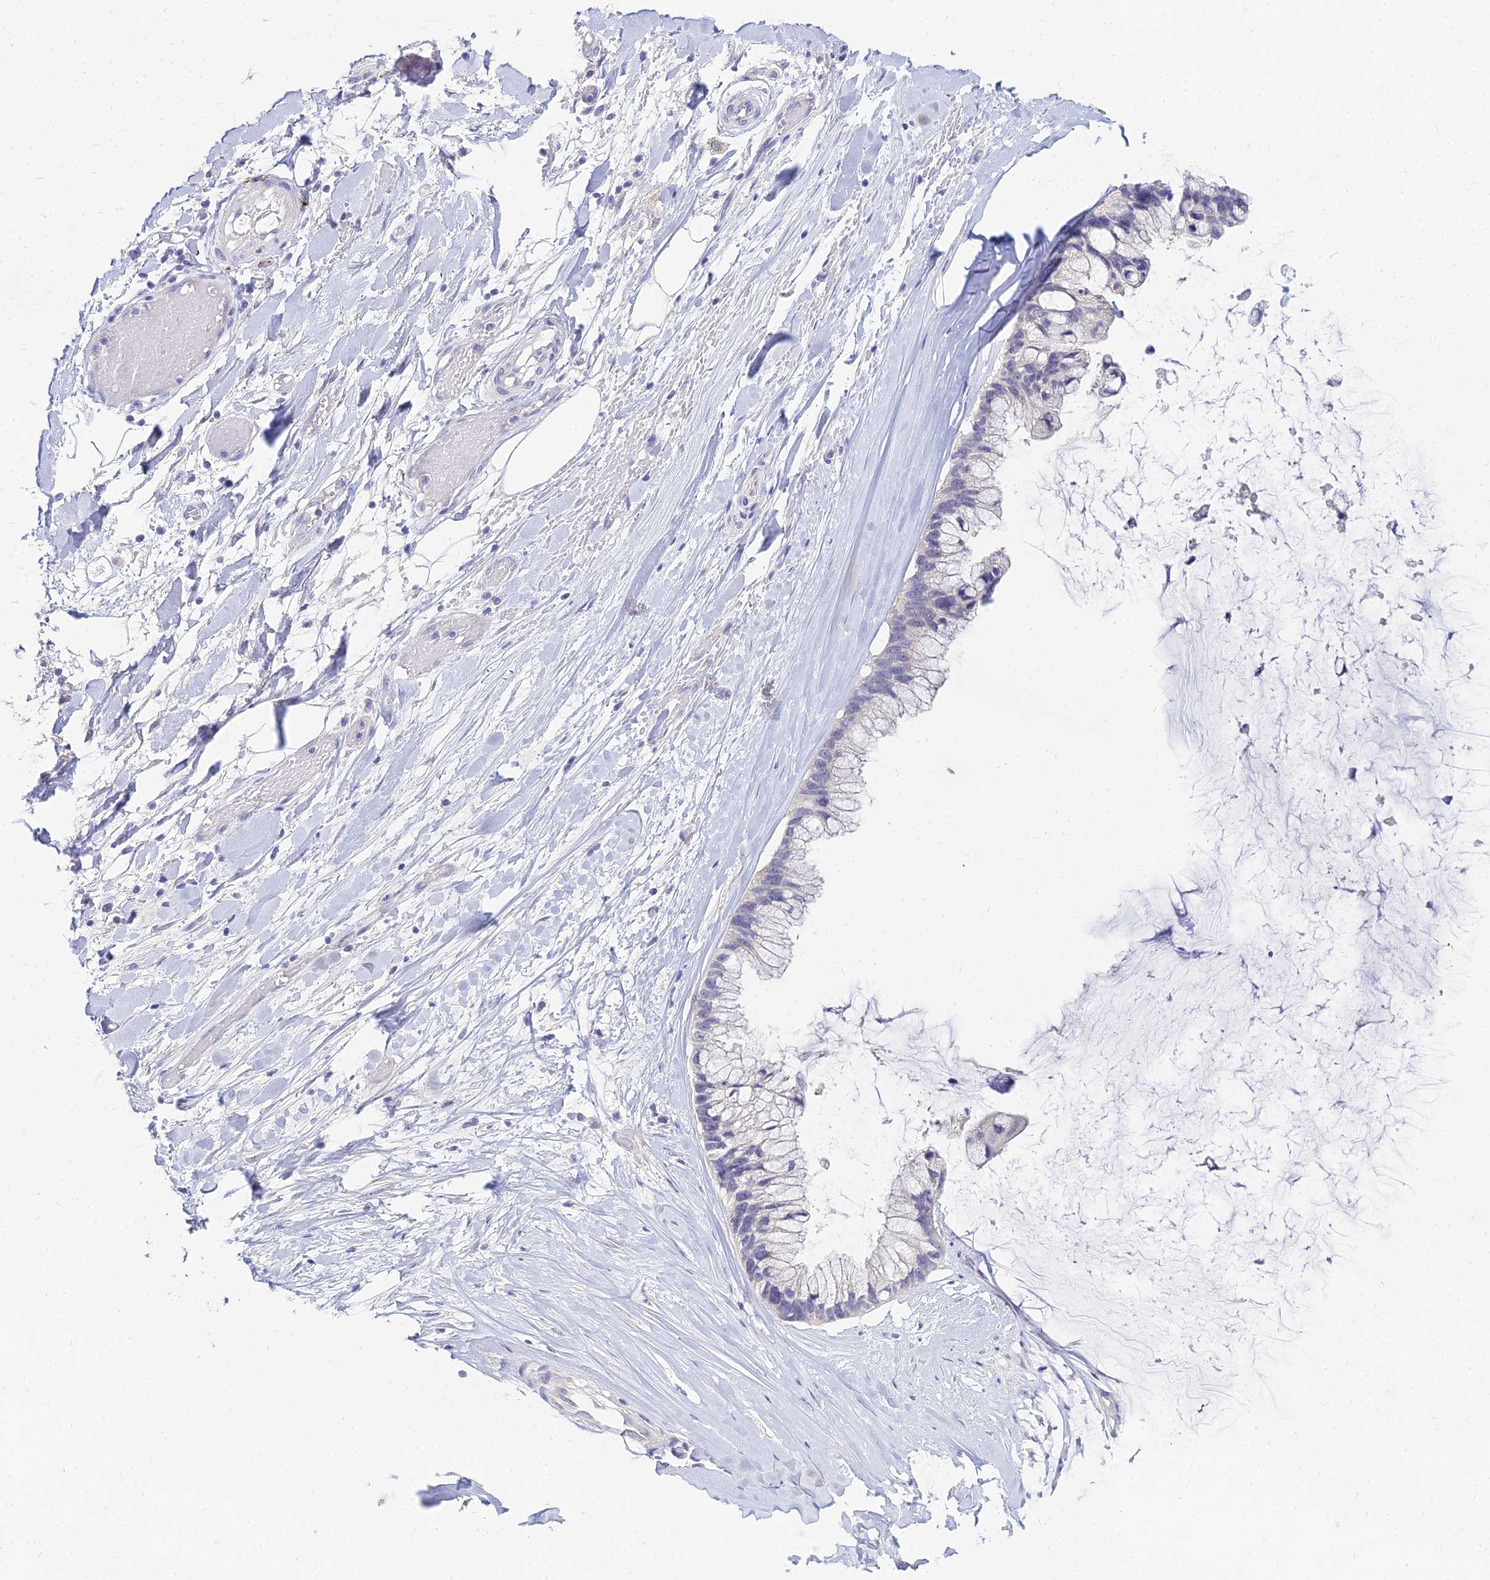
{"staining": {"intensity": "negative", "quantity": "none", "location": "none"}, "tissue": "ovarian cancer", "cell_type": "Tumor cells", "image_type": "cancer", "snomed": [{"axis": "morphology", "description": "Cystadenocarcinoma, mucinous, NOS"}, {"axis": "topography", "description": "Ovary"}], "caption": "Human ovarian cancer stained for a protein using IHC demonstrates no expression in tumor cells.", "gene": "NPY", "patient": {"sex": "female", "age": 39}}